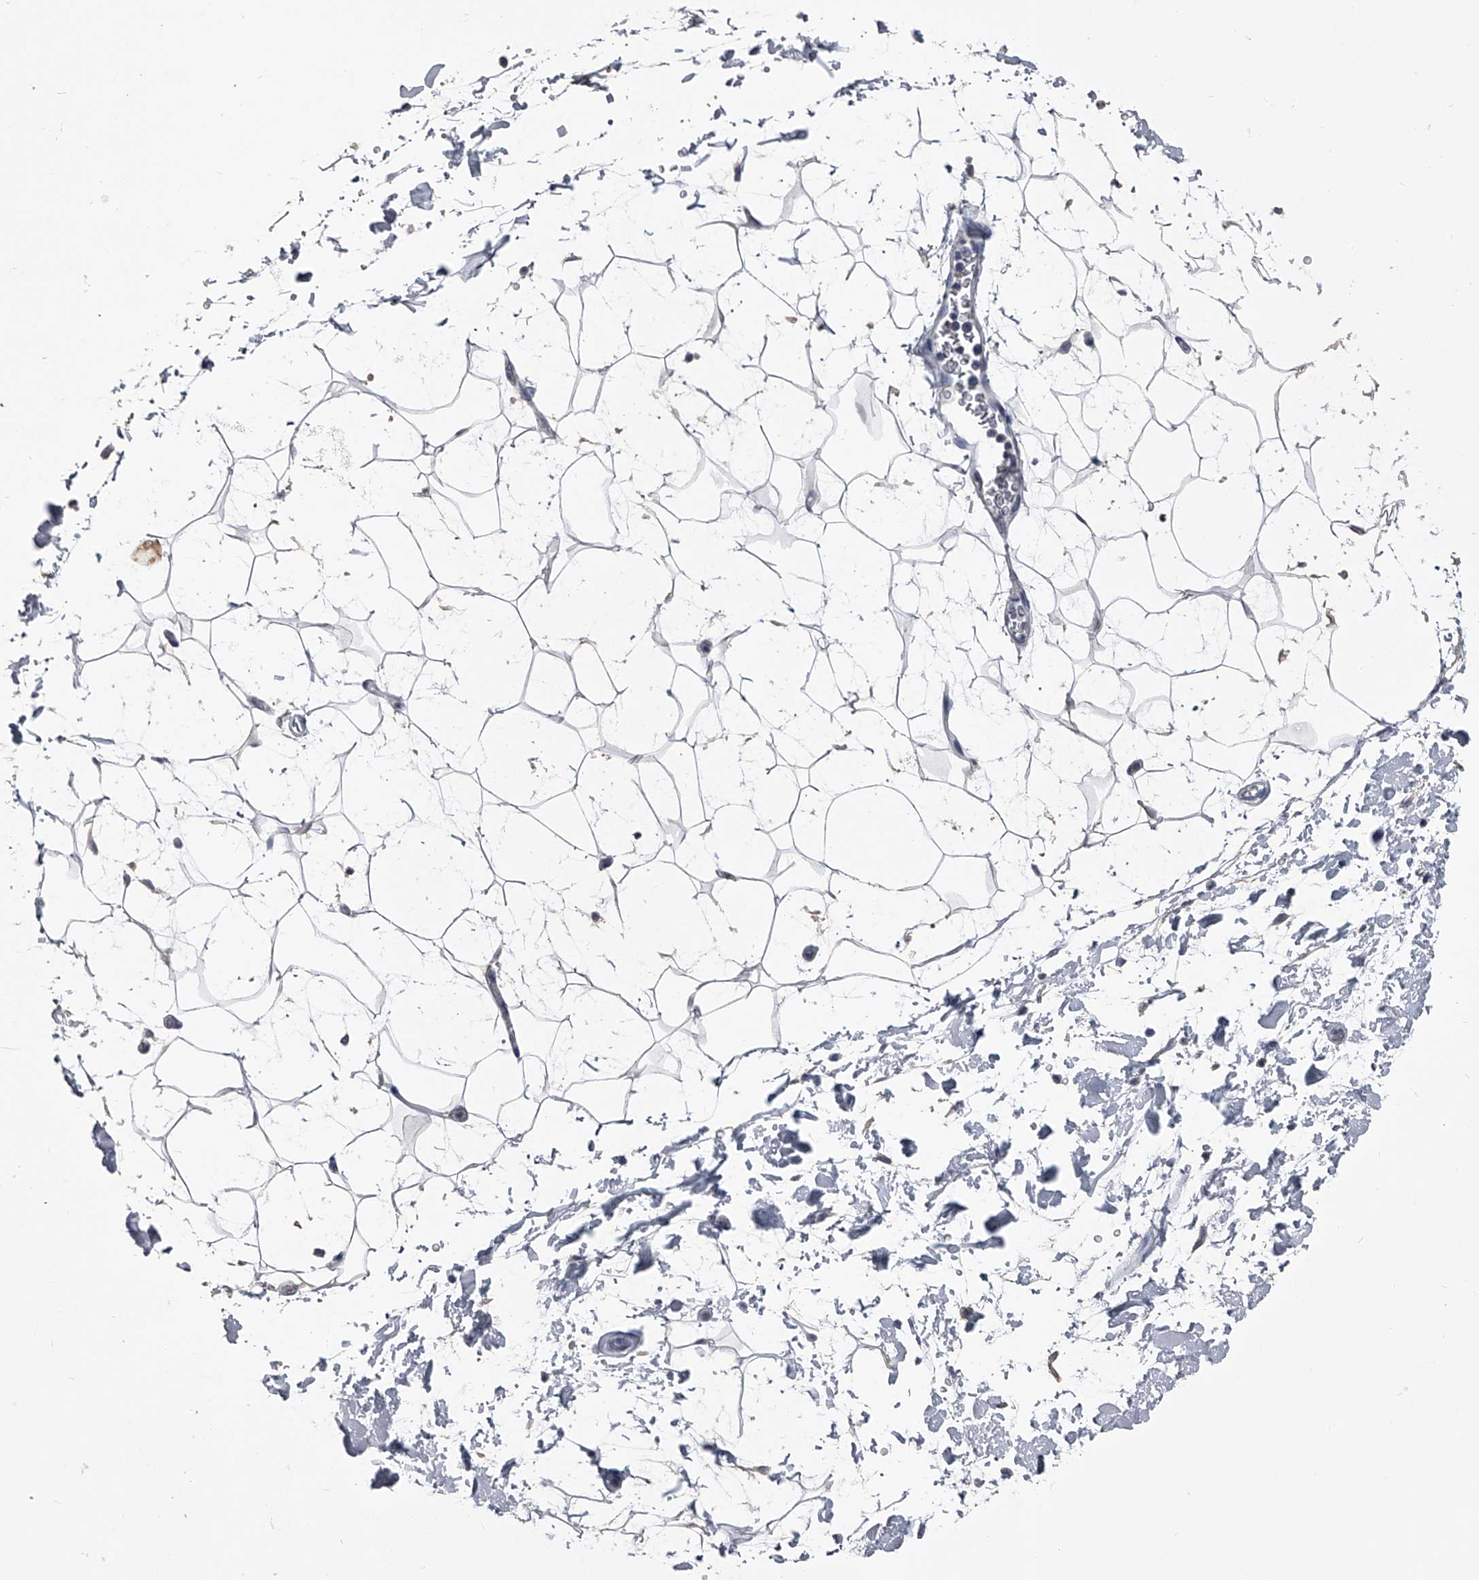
{"staining": {"intensity": "negative", "quantity": "none", "location": "none"}, "tissue": "adipose tissue", "cell_type": "Adipocytes", "image_type": "normal", "snomed": [{"axis": "morphology", "description": "Normal tissue, NOS"}, {"axis": "topography", "description": "Soft tissue"}], "caption": "Immunohistochemistry image of unremarkable adipose tissue: human adipose tissue stained with DAB (3,3'-diaminobenzidine) shows no significant protein expression in adipocytes. (DAB (3,3'-diaminobenzidine) immunohistochemistry (IHC), high magnification).", "gene": "KIF13A", "patient": {"sex": "male", "age": 72}}